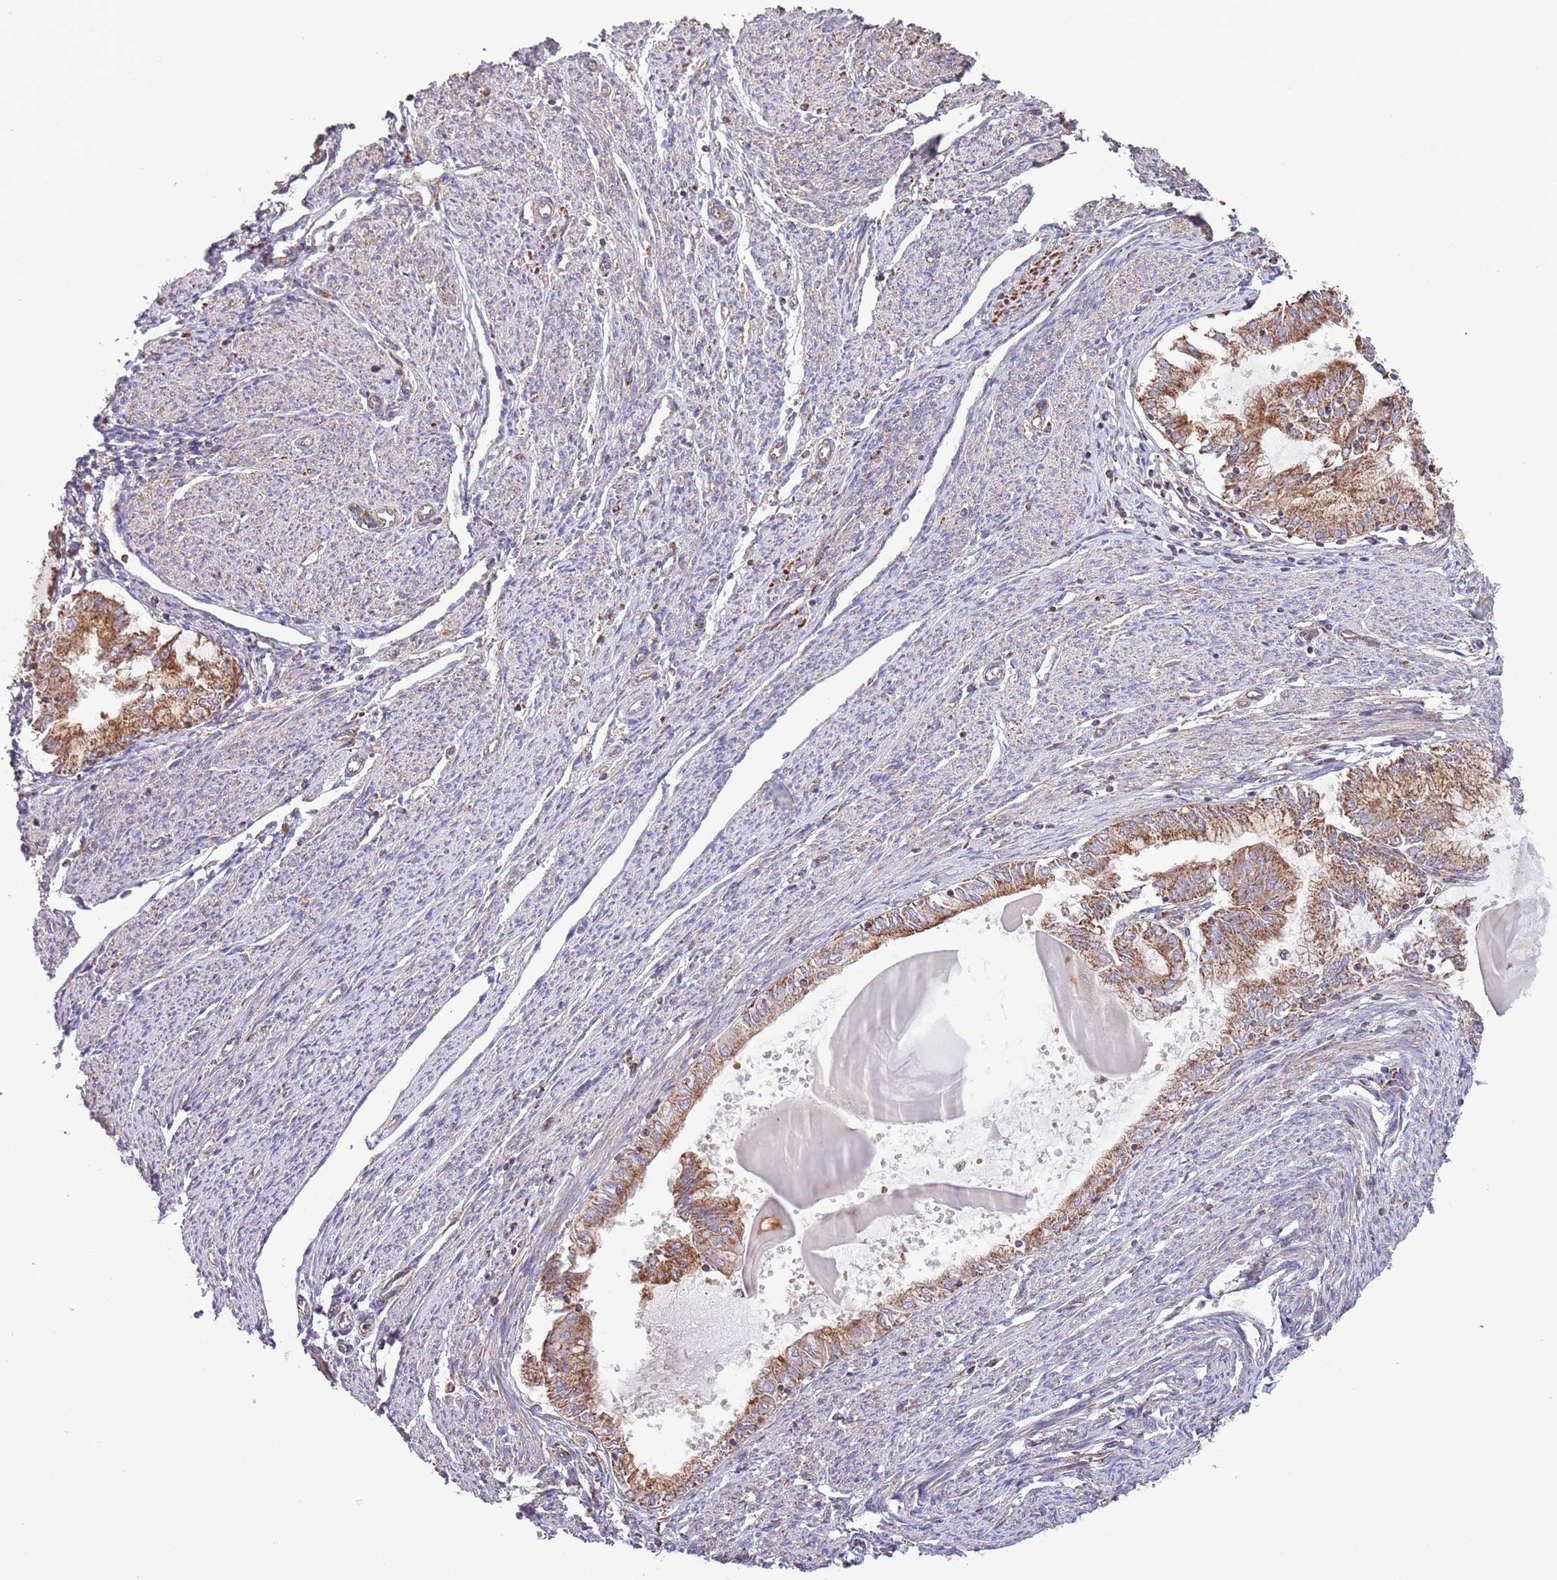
{"staining": {"intensity": "moderate", "quantity": ">75%", "location": "cytoplasmic/membranous"}, "tissue": "endometrial cancer", "cell_type": "Tumor cells", "image_type": "cancer", "snomed": [{"axis": "morphology", "description": "Adenocarcinoma, NOS"}, {"axis": "topography", "description": "Endometrium"}], "caption": "Protein staining displays moderate cytoplasmic/membranous expression in about >75% of tumor cells in endometrial cancer (adenocarcinoma). The staining was performed using DAB (3,3'-diaminobenzidine) to visualize the protein expression in brown, while the nuclei were stained in blue with hematoxylin (Magnification: 20x).", "gene": "DNAJA3", "patient": {"sex": "female", "age": 79}}